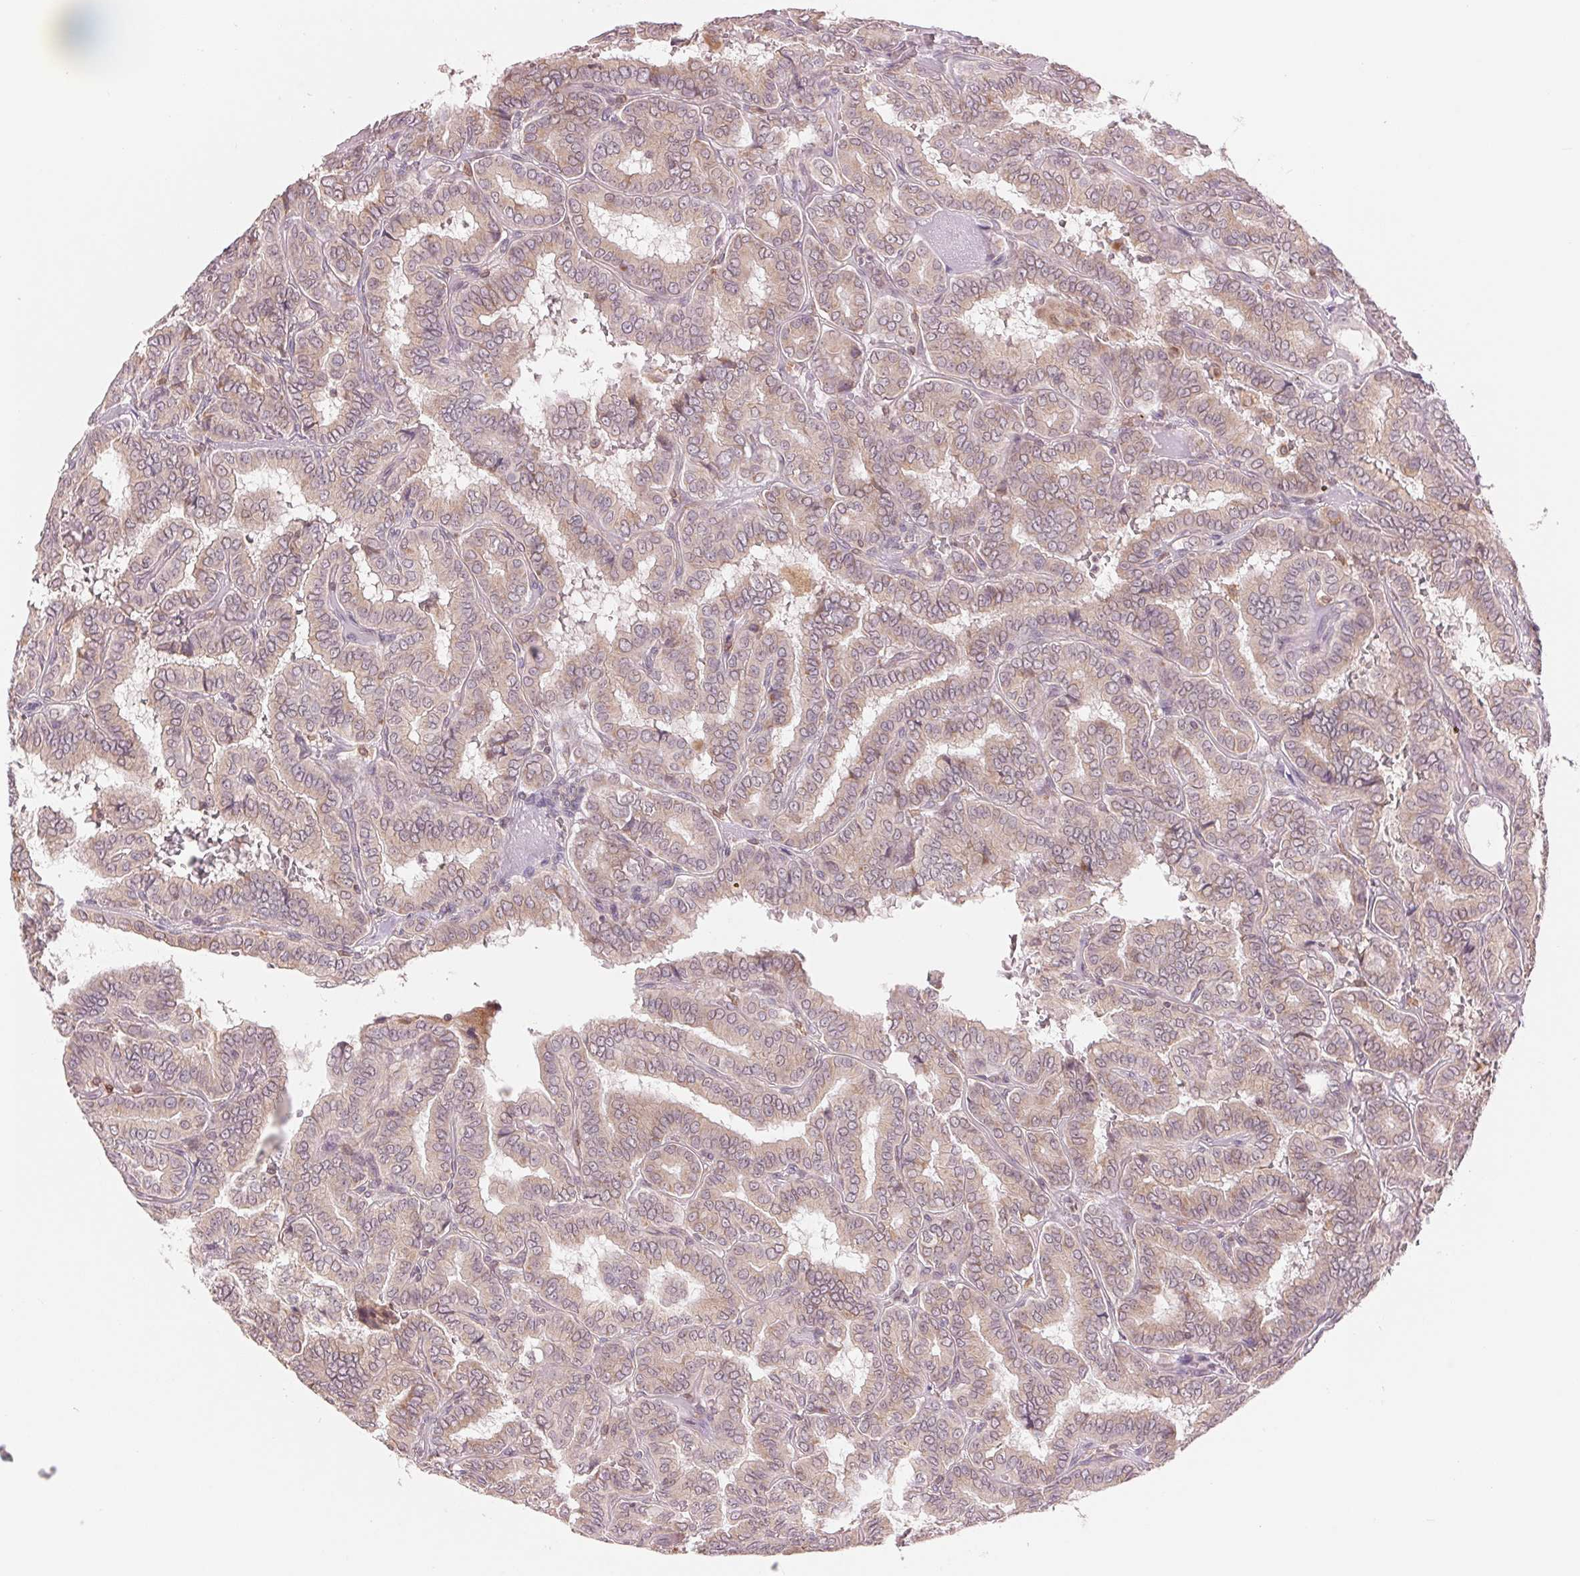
{"staining": {"intensity": "weak", "quantity": ">75%", "location": "cytoplasmic/membranous"}, "tissue": "thyroid cancer", "cell_type": "Tumor cells", "image_type": "cancer", "snomed": [{"axis": "morphology", "description": "Papillary adenocarcinoma, NOS"}, {"axis": "topography", "description": "Thyroid gland"}], "caption": "This is an image of IHC staining of papillary adenocarcinoma (thyroid), which shows weak expression in the cytoplasmic/membranous of tumor cells.", "gene": "TECR", "patient": {"sex": "female", "age": 46}}